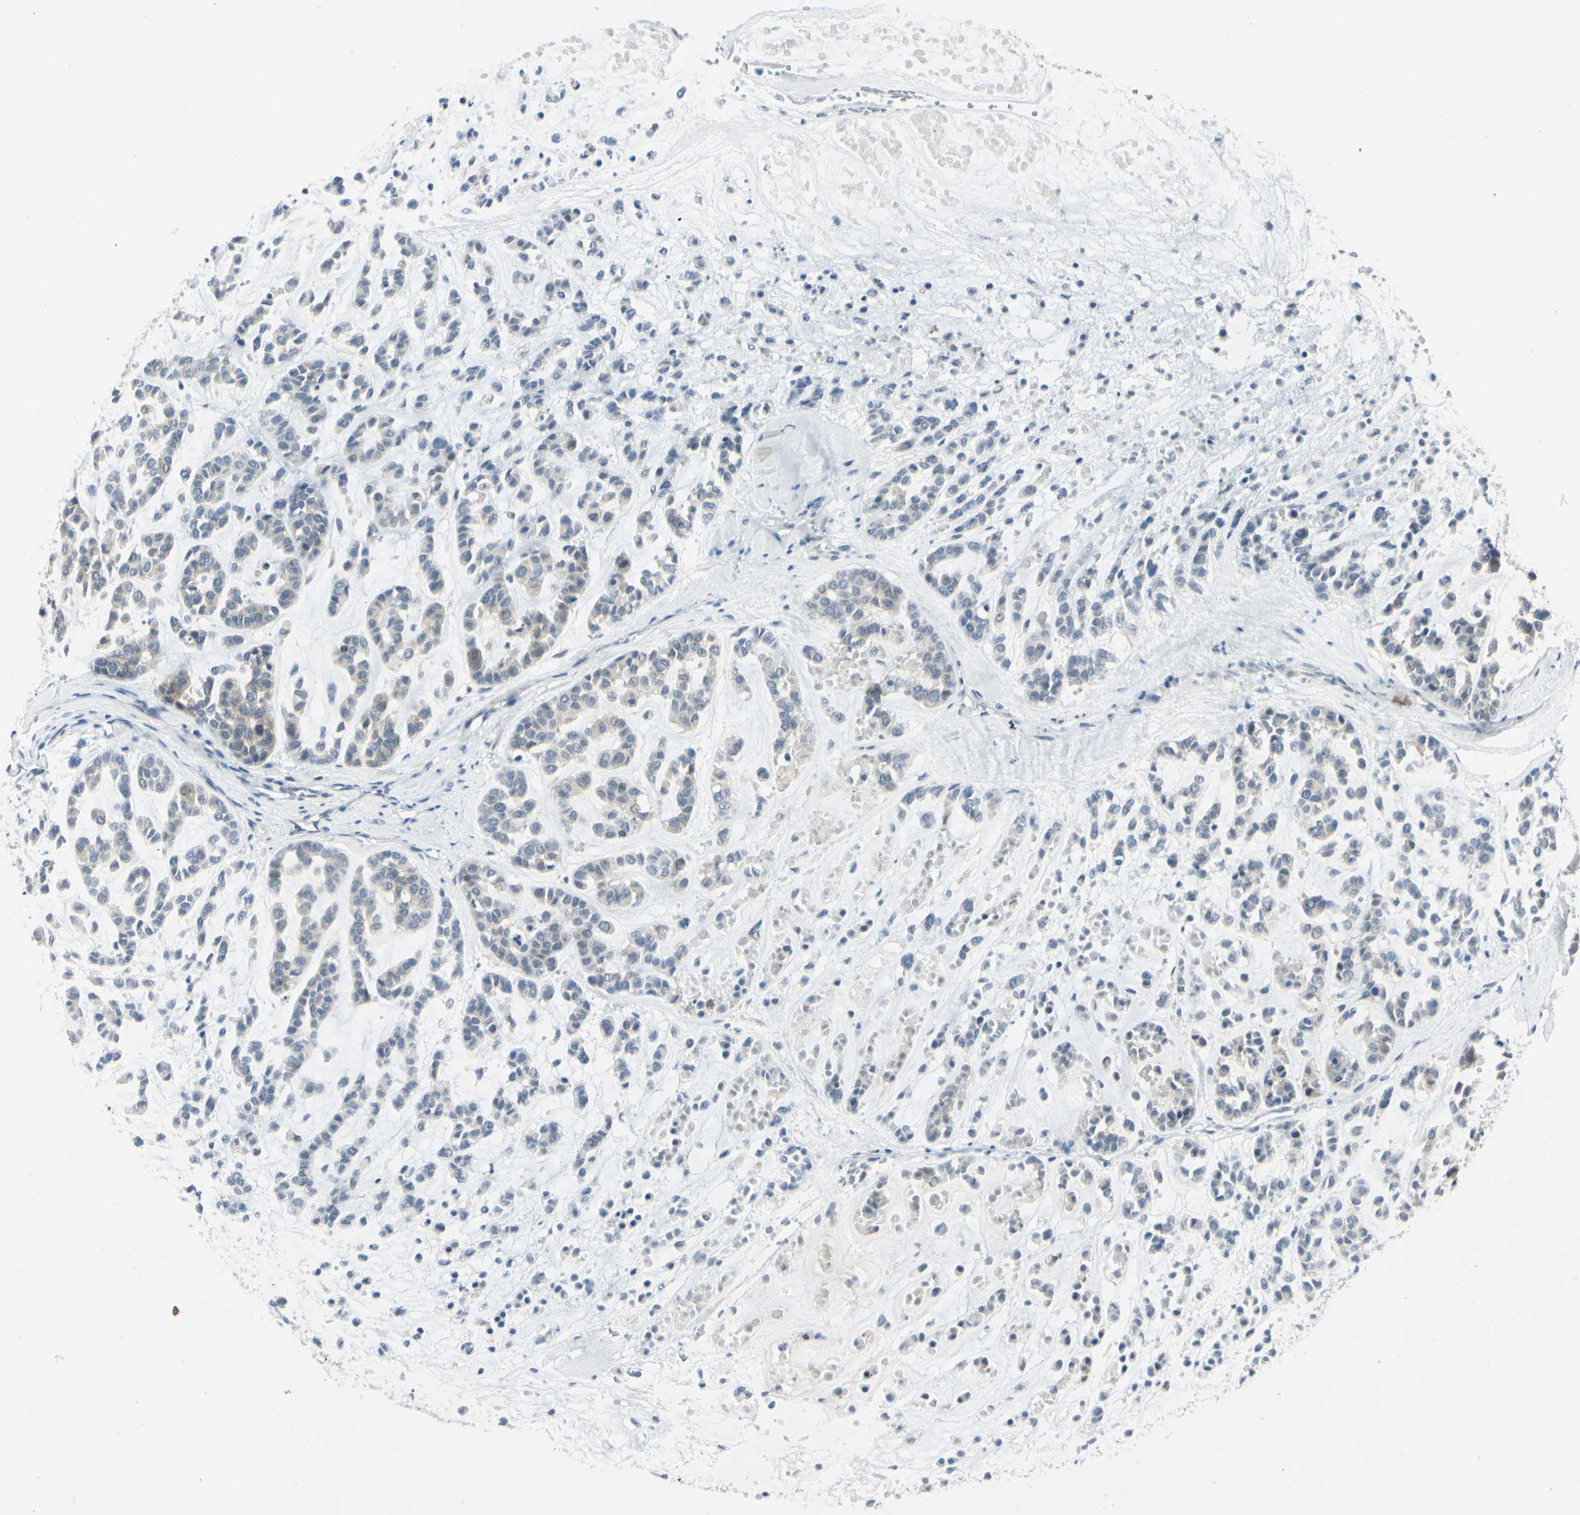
{"staining": {"intensity": "negative", "quantity": "none", "location": "none"}, "tissue": "head and neck cancer", "cell_type": "Tumor cells", "image_type": "cancer", "snomed": [{"axis": "morphology", "description": "Adenocarcinoma, NOS"}, {"axis": "morphology", "description": "Adenoma, NOS"}, {"axis": "topography", "description": "Head-Neck"}], "caption": "IHC image of human adenoma (head and neck) stained for a protein (brown), which demonstrates no positivity in tumor cells. The staining was performed using DAB to visualize the protein expression in brown, while the nuclei were stained in blue with hematoxylin (Magnification: 20x).", "gene": "ZSCAN1", "patient": {"sex": "female", "age": 55}}